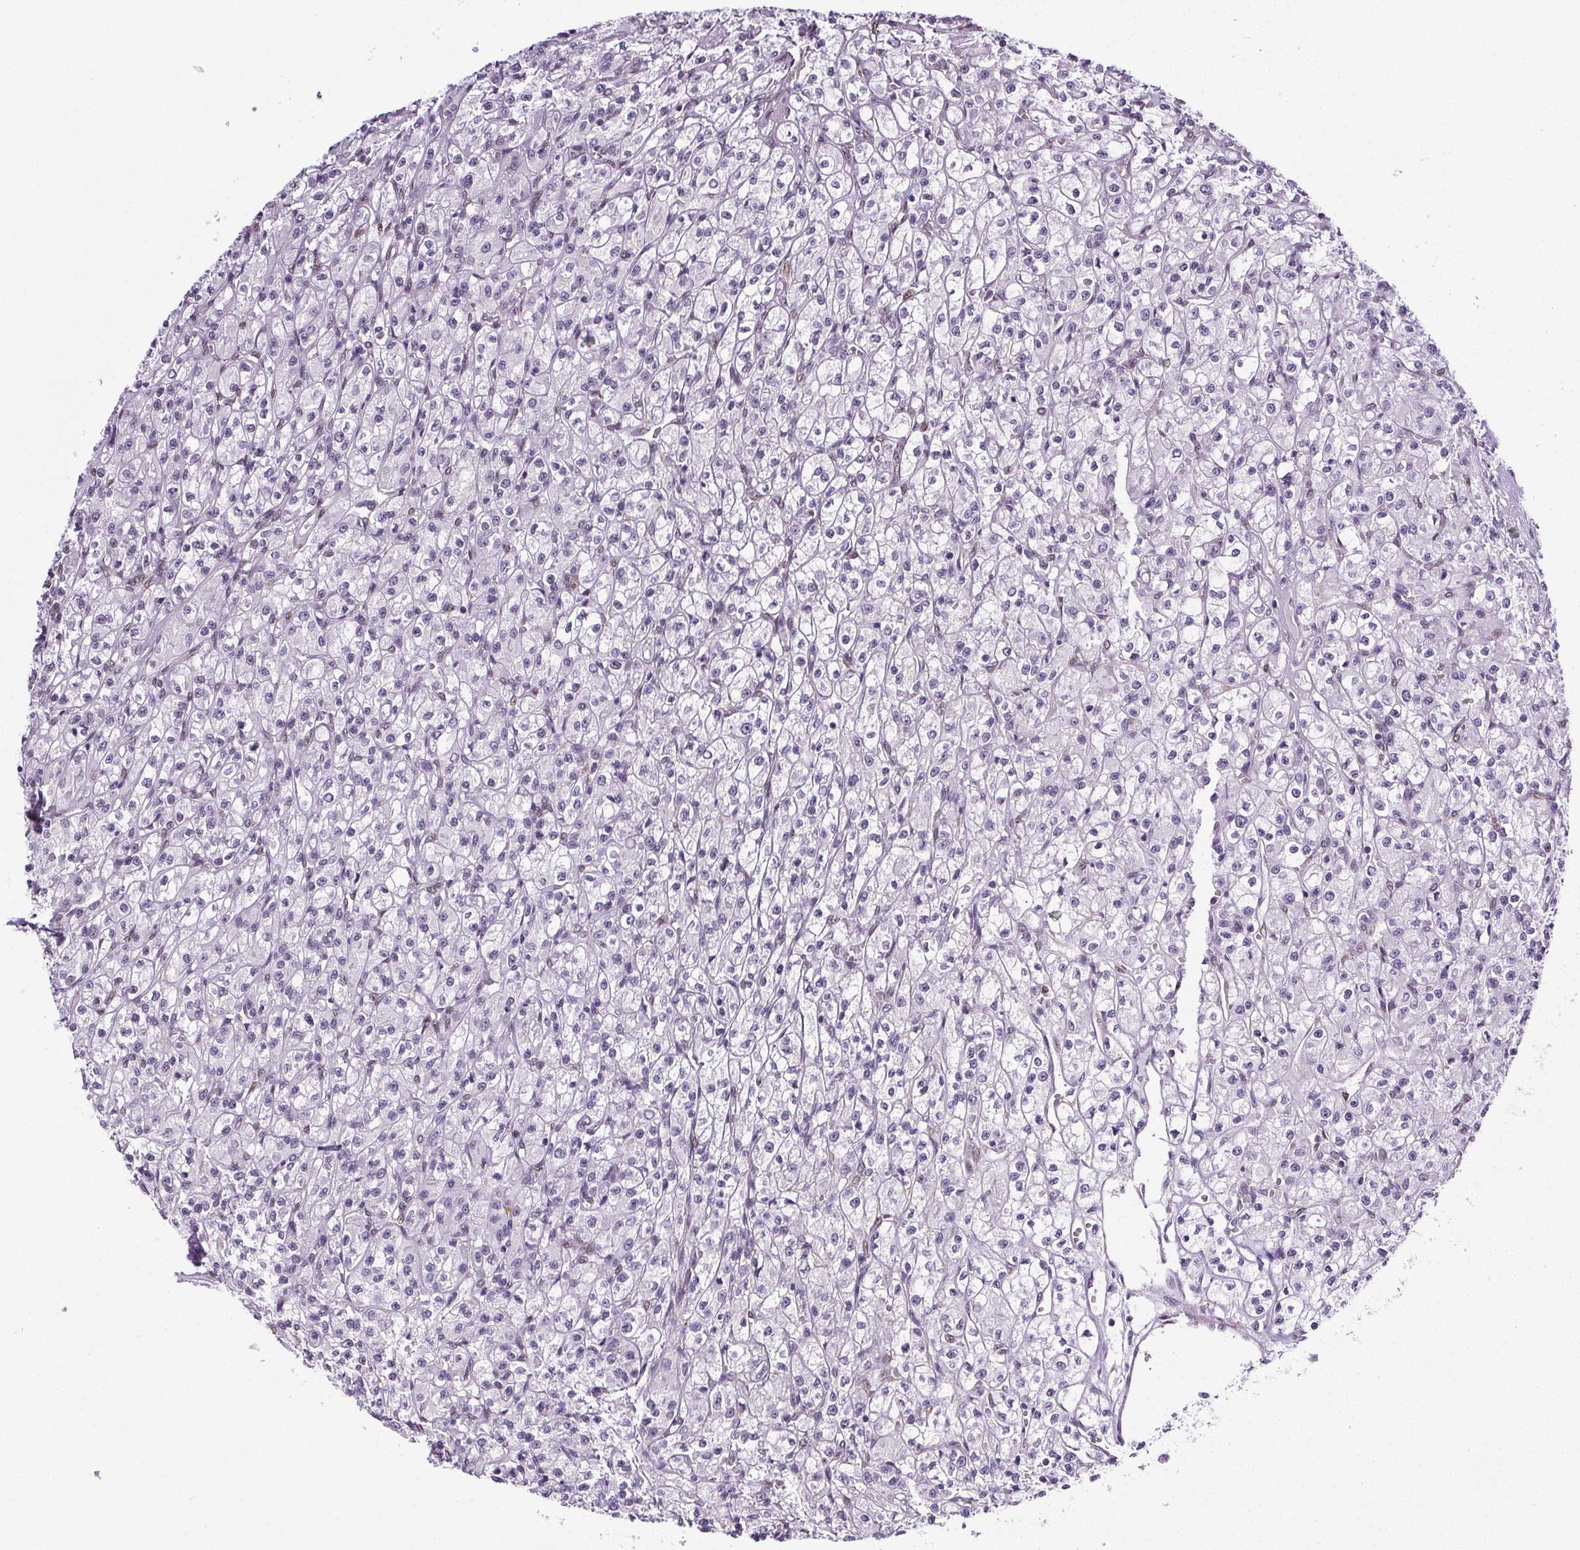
{"staining": {"intensity": "negative", "quantity": "none", "location": "none"}, "tissue": "renal cancer", "cell_type": "Tumor cells", "image_type": "cancer", "snomed": [{"axis": "morphology", "description": "Adenocarcinoma, NOS"}, {"axis": "topography", "description": "Kidney"}], "caption": "Immunohistochemistry (IHC) histopathology image of neoplastic tissue: human renal cancer (adenocarcinoma) stained with DAB (3,3'-diaminobenzidine) shows no significant protein positivity in tumor cells.", "gene": "GP6", "patient": {"sex": "female", "age": 70}}